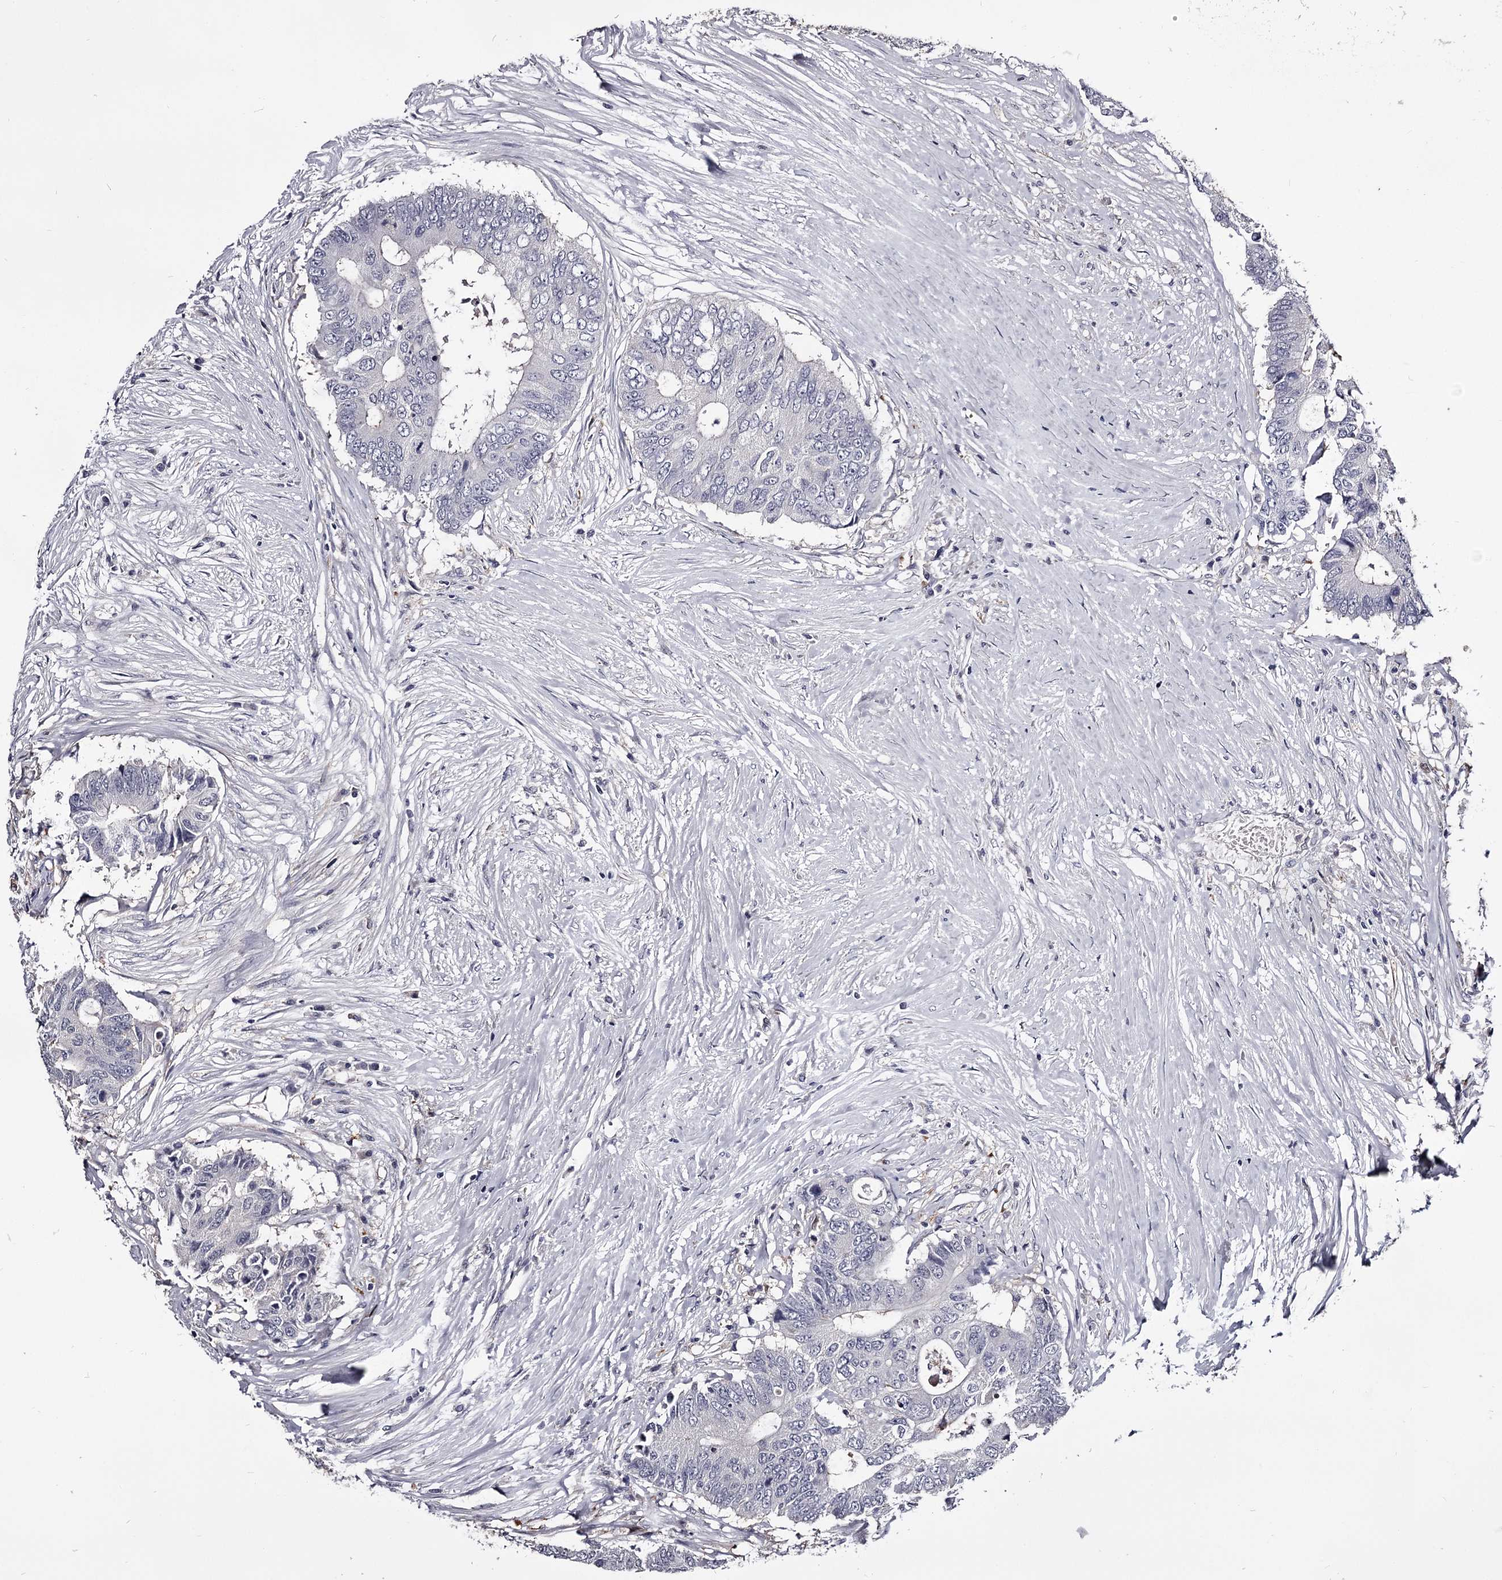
{"staining": {"intensity": "negative", "quantity": "none", "location": "none"}, "tissue": "colorectal cancer", "cell_type": "Tumor cells", "image_type": "cancer", "snomed": [{"axis": "morphology", "description": "Adenocarcinoma, NOS"}, {"axis": "topography", "description": "Colon"}], "caption": "The immunohistochemistry photomicrograph has no significant staining in tumor cells of colorectal cancer tissue.", "gene": "GSTO1", "patient": {"sex": "male", "age": 71}}